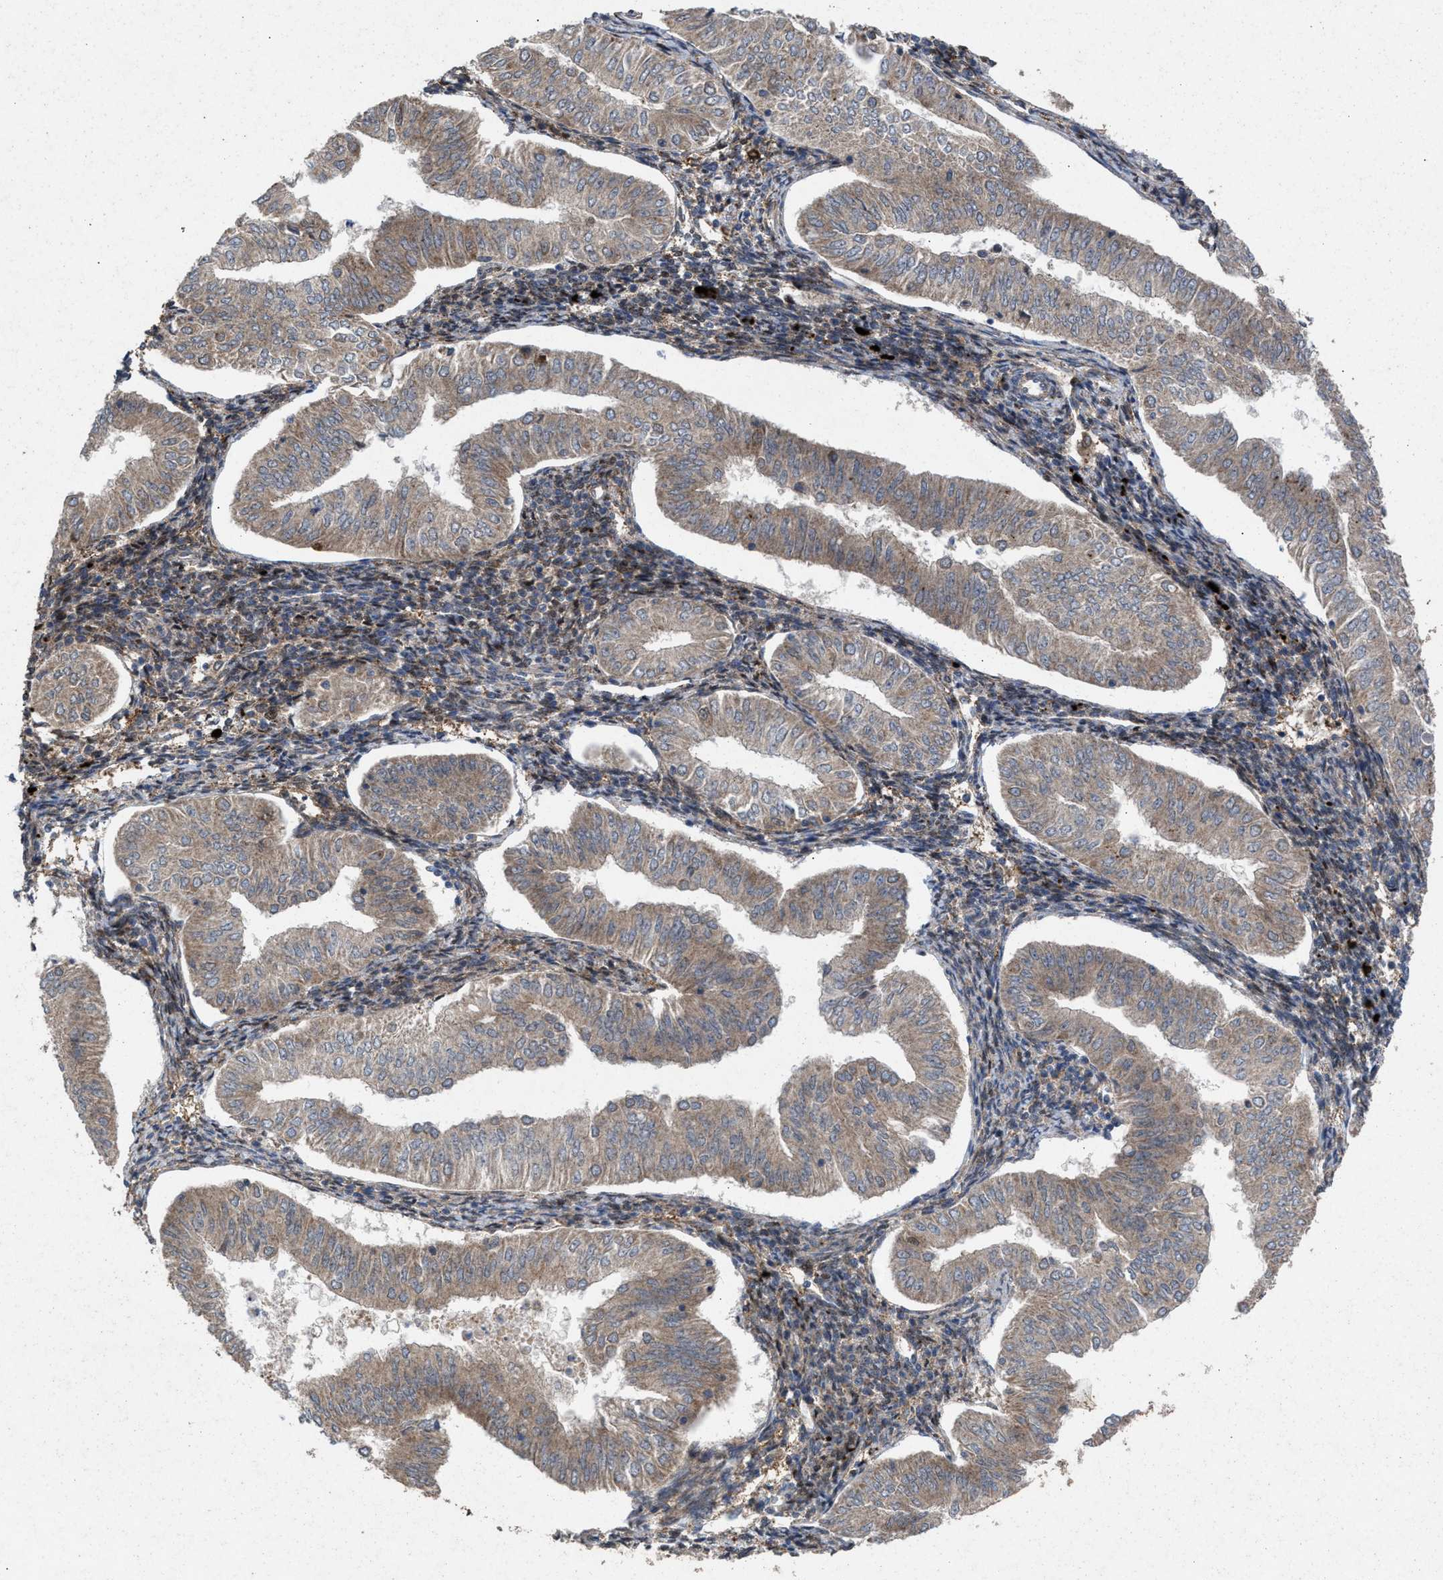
{"staining": {"intensity": "weak", "quantity": ">75%", "location": "cytoplasmic/membranous"}, "tissue": "endometrial cancer", "cell_type": "Tumor cells", "image_type": "cancer", "snomed": [{"axis": "morphology", "description": "Normal tissue, NOS"}, {"axis": "morphology", "description": "Adenocarcinoma, NOS"}, {"axis": "topography", "description": "Endometrium"}], "caption": "Tumor cells exhibit weak cytoplasmic/membranous staining in approximately >75% of cells in endometrial cancer.", "gene": "MSI2", "patient": {"sex": "female", "age": 53}}